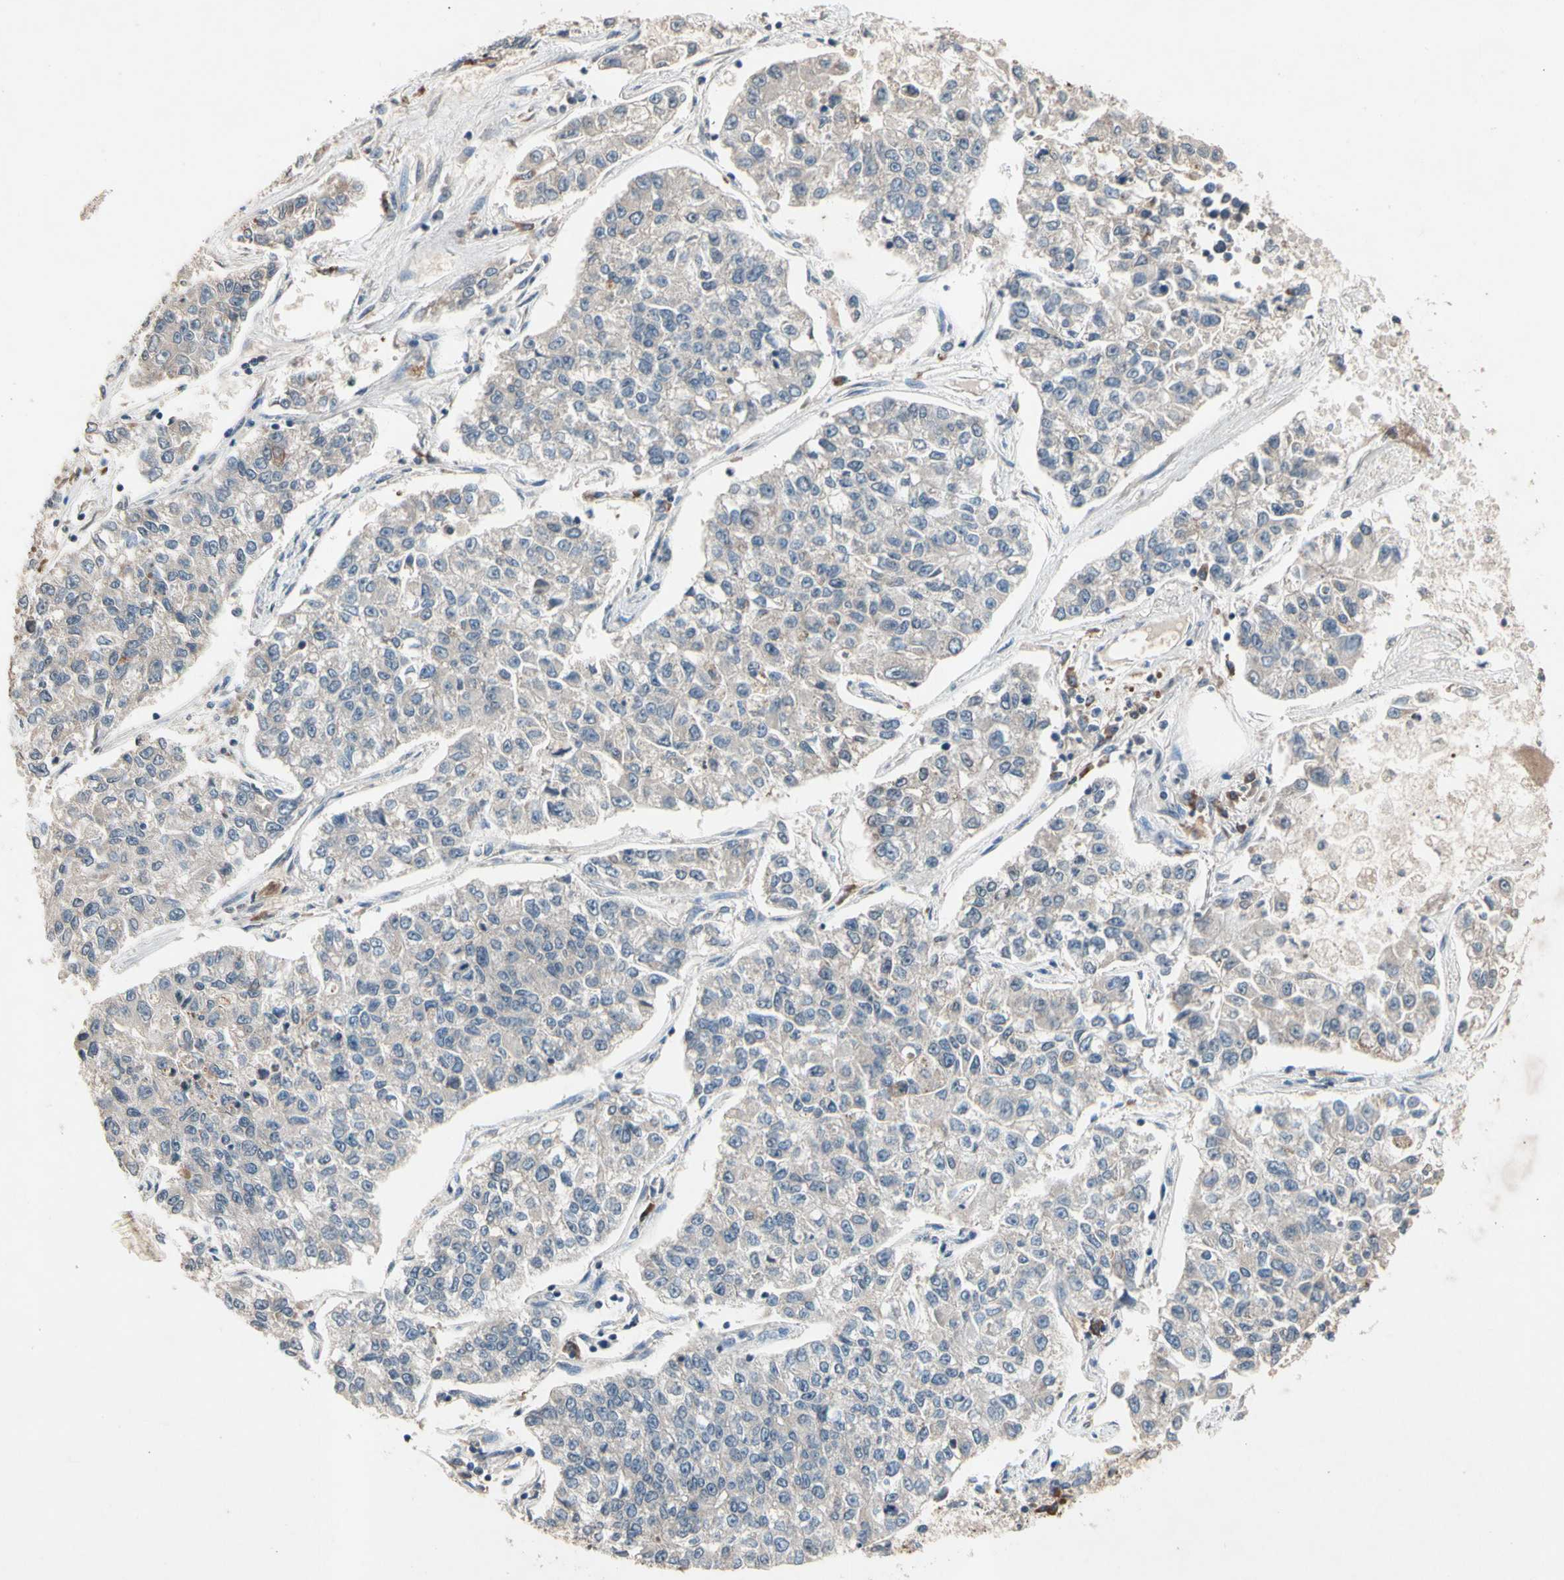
{"staining": {"intensity": "weak", "quantity": ">75%", "location": "cytoplasmic/membranous"}, "tissue": "lung cancer", "cell_type": "Tumor cells", "image_type": "cancer", "snomed": [{"axis": "morphology", "description": "Adenocarcinoma, NOS"}, {"axis": "topography", "description": "Lung"}], "caption": "A histopathology image of adenocarcinoma (lung) stained for a protein reveals weak cytoplasmic/membranous brown staining in tumor cells.", "gene": "PRDX4", "patient": {"sex": "male", "age": 49}}